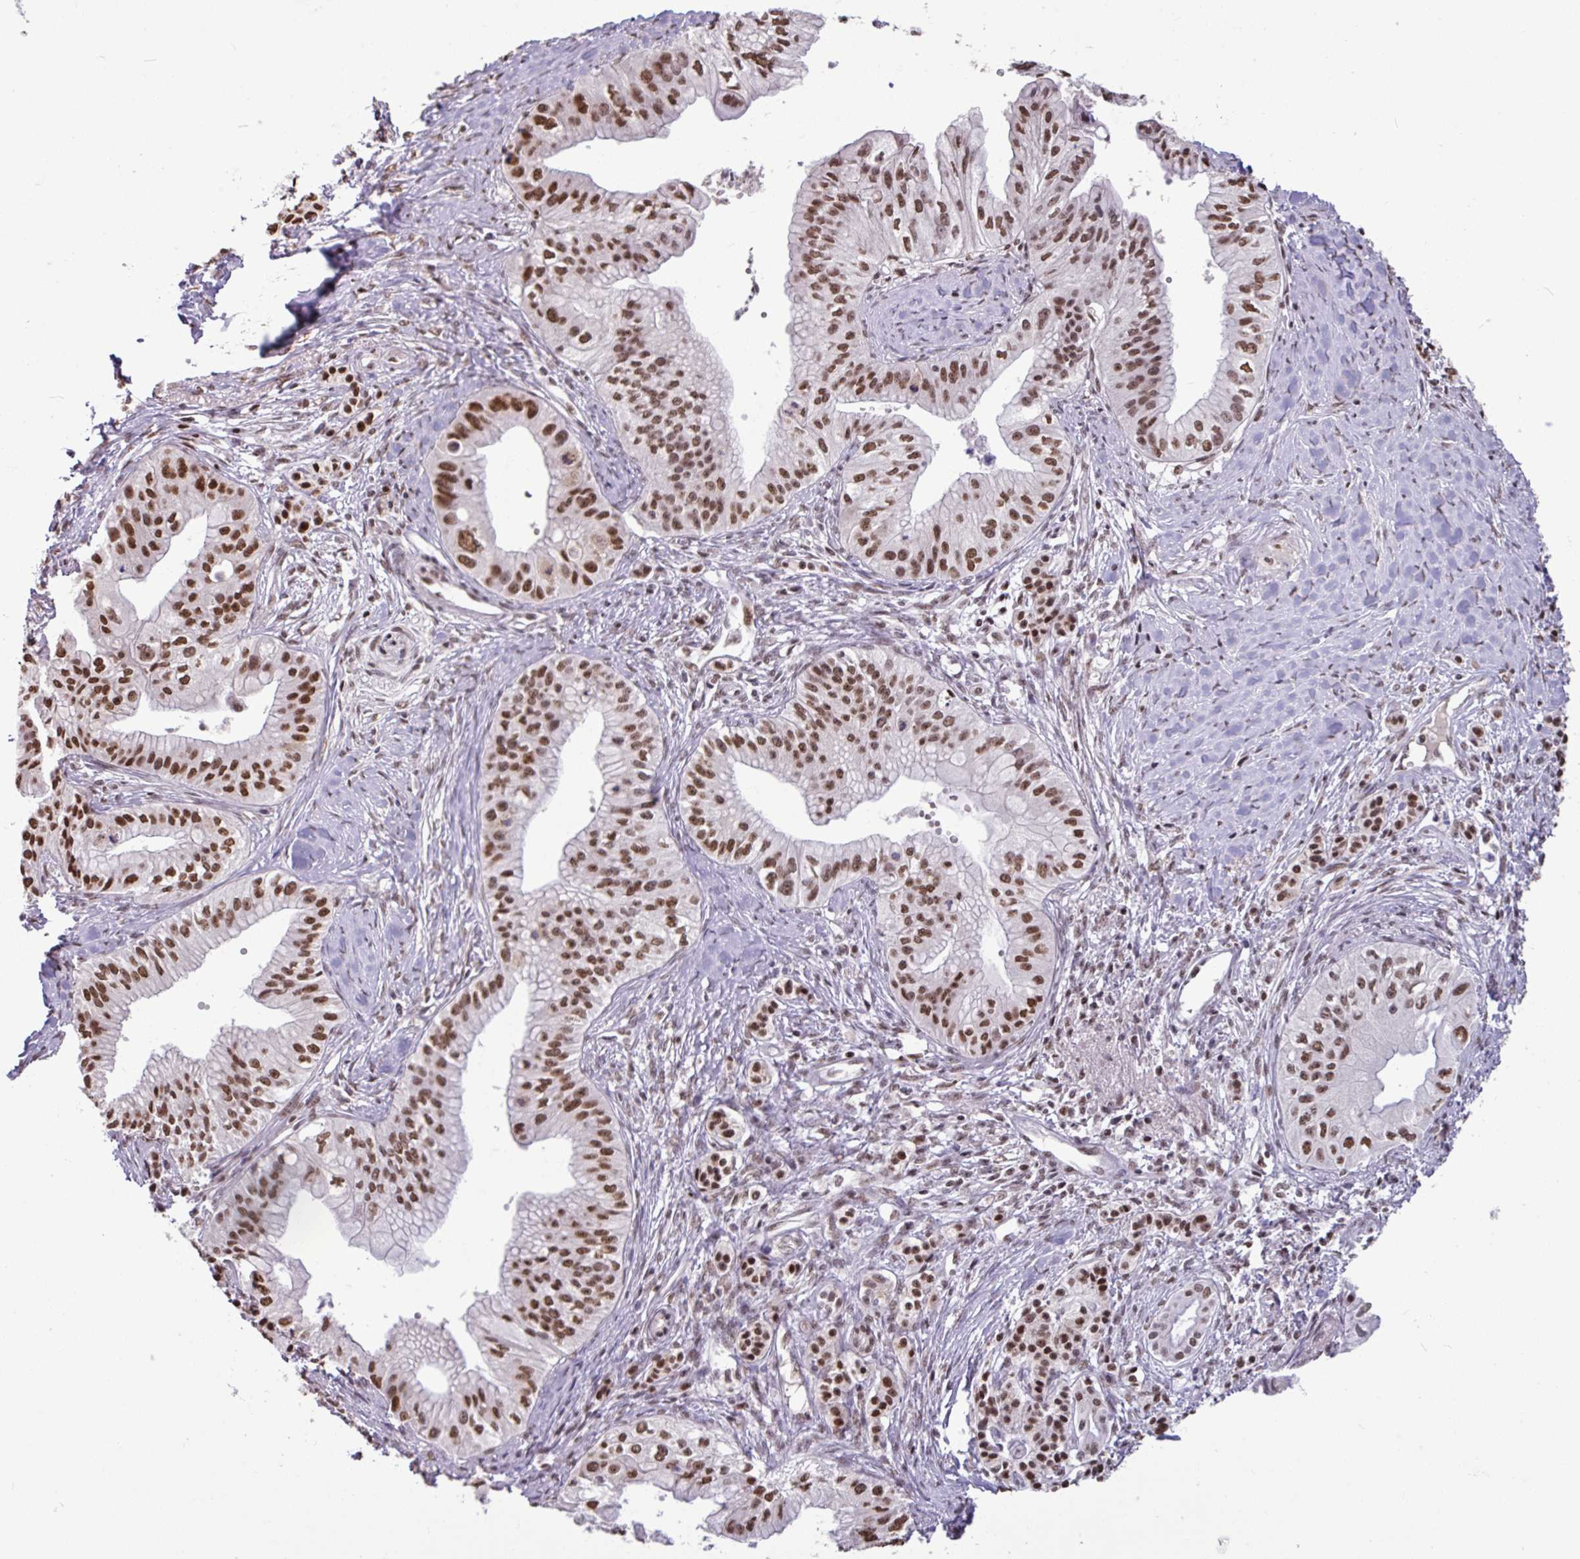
{"staining": {"intensity": "strong", "quantity": ">75%", "location": "nuclear"}, "tissue": "pancreatic cancer", "cell_type": "Tumor cells", "image_type": "cancer", "snomed": [{"axis": "morphology", "description": "Adenocarcinoma, NOS"}, {"axis": "topography", "description": "Pancreas"}], "caption": "Immunohistochemical staining of adenocarcinoma (pancreatic) reveals high levels of strong nuclear staining in approximately >75% of tumor cells. (DAB (3,3'-diaminobenzidine) IHC with brightfield microscopy, high magnification).", "gene": "TDG", "patient": {"sex": "male", "age": 71}}